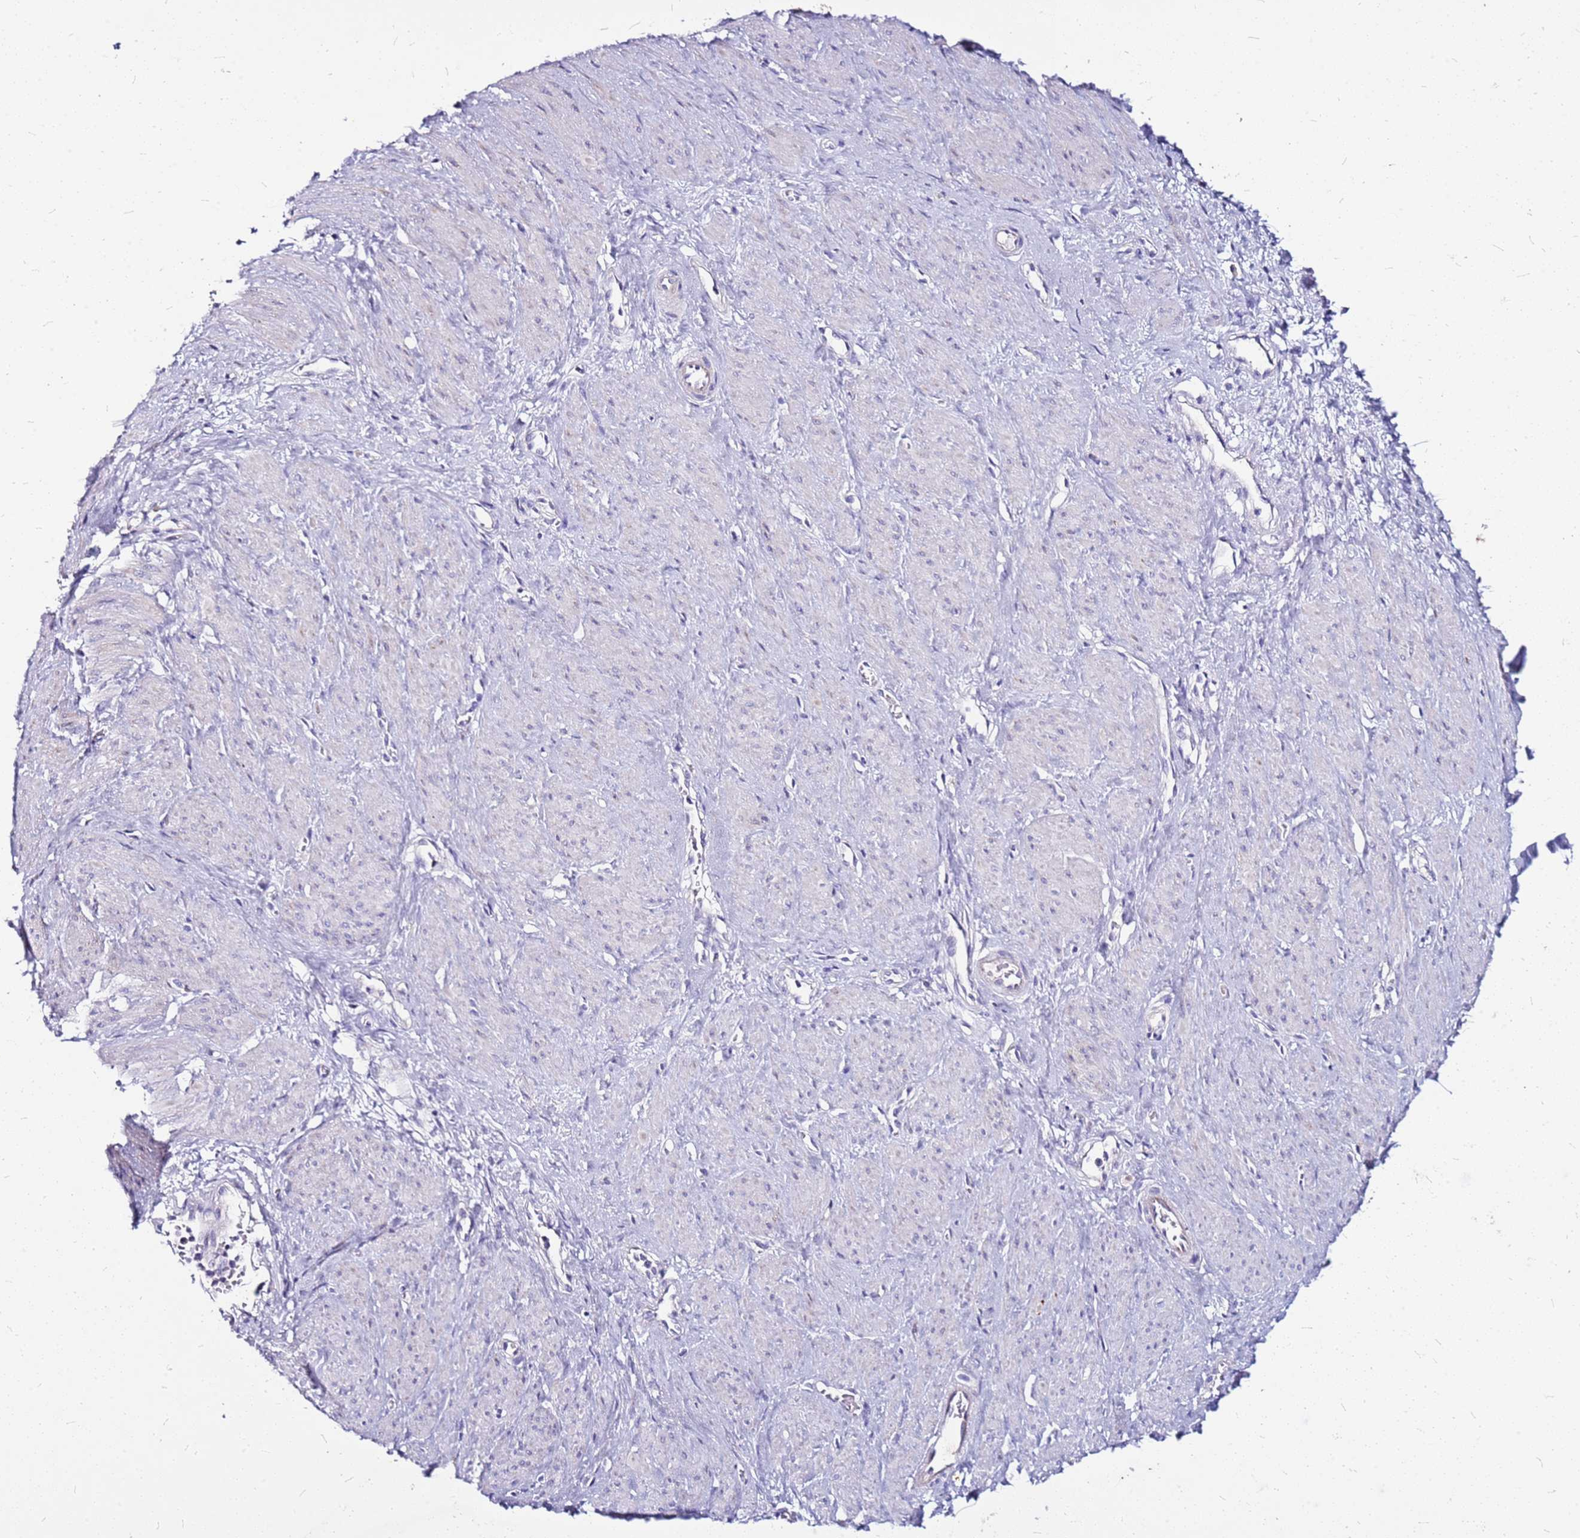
{"staining": {"intensity": "negative", "quantity": "none", "location": "none"}, "tissue": "smooth muscle", "cell_type": "Smooth muscle cells", "image_type": "normal", "snomed": [{"axis": "morphology", "description": "Normal tissue, NOS"}, {"axis": "topography", "description": "Smooth muscle"}, {"axis": "topography", "description": "Uterus"}], "caption": "Protein analysis of benign smooth muscle displays no significant staining in smooth muscle cells.", "gene": "CASD1", "patient": {"sex": "female", "age": 39}}